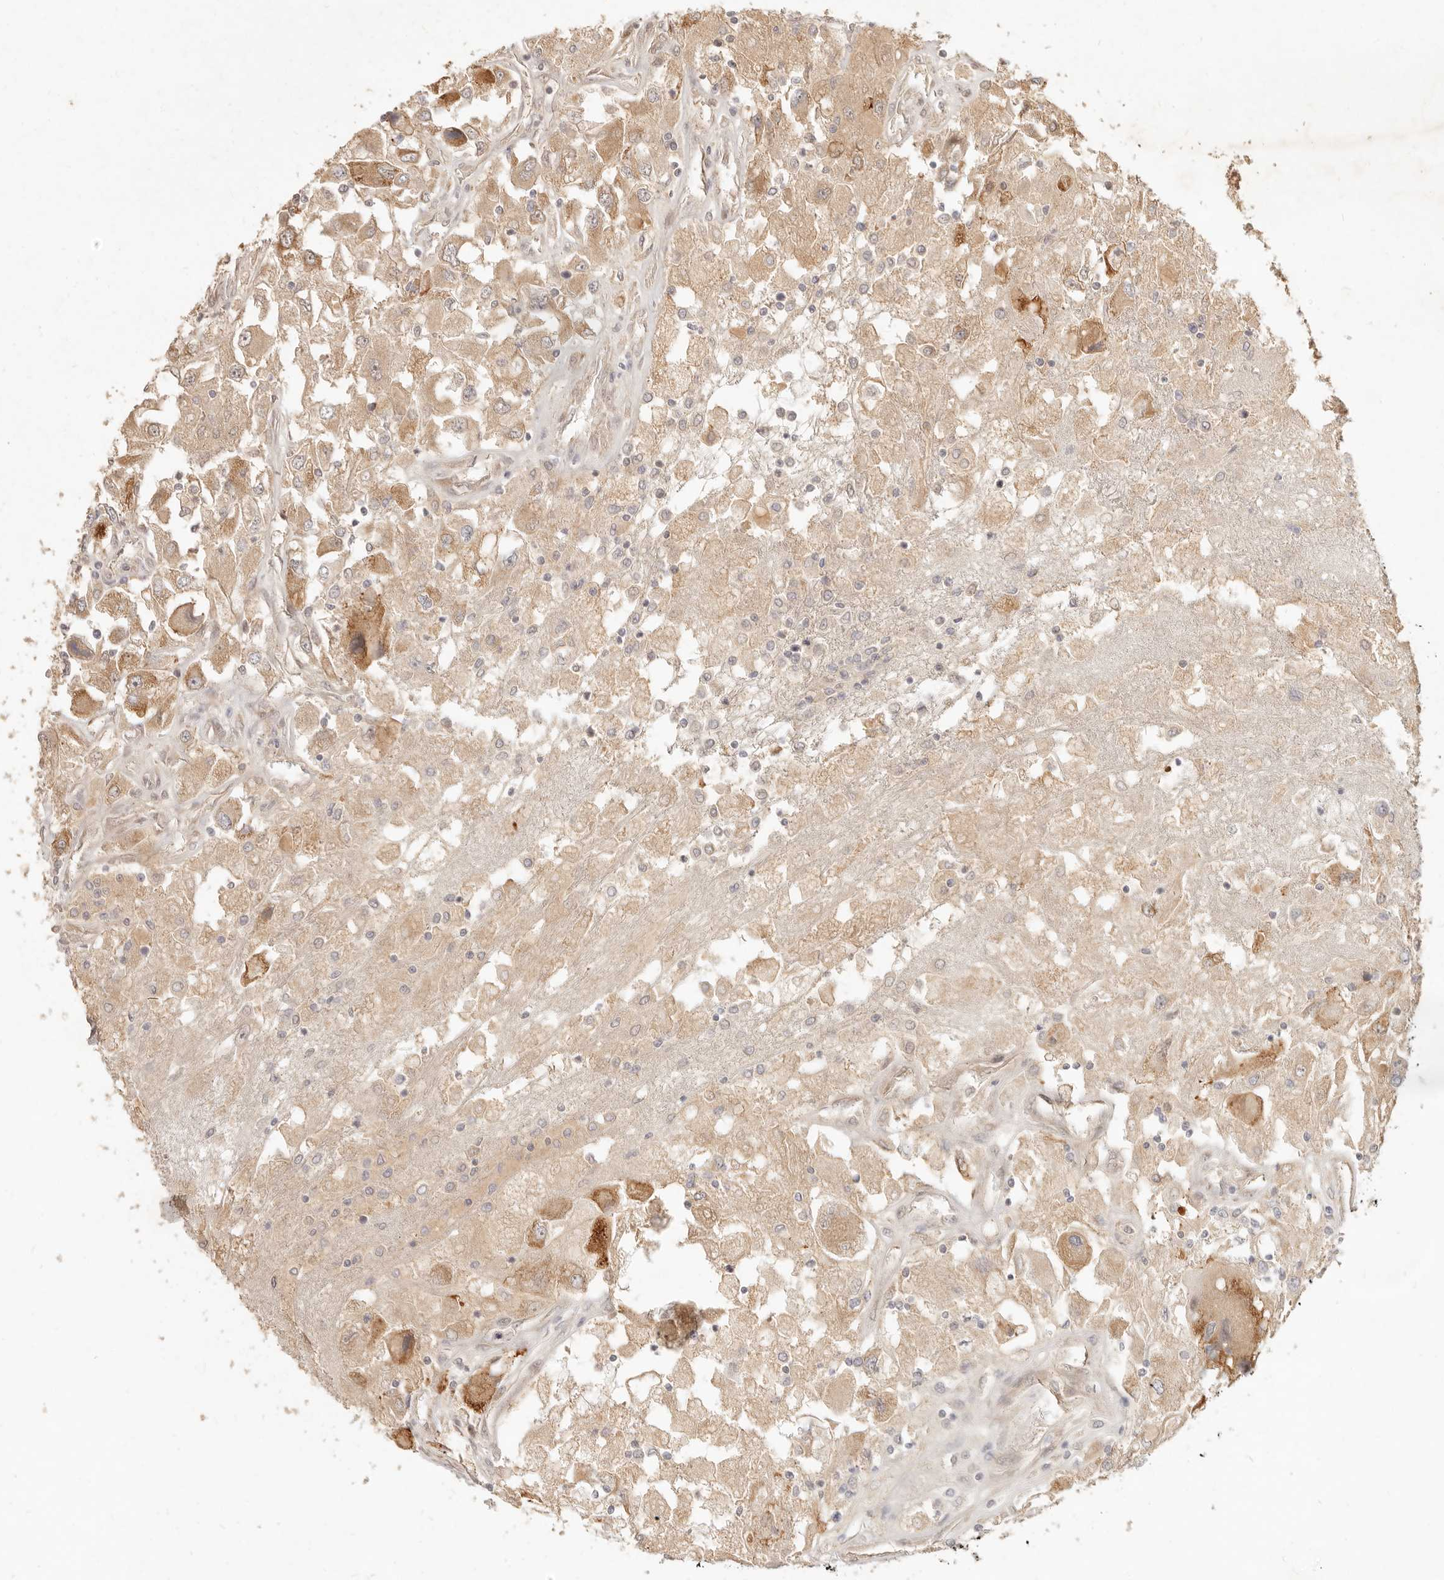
{"staining": {"intensity": "moderate", "quantity": ">75%", "location": "cytoplasmic/membranous"}, "tissue": "renal cancer", "cell_type": "Tumor cells", "image_type": "cancer", "snomed": [{"axis": "morphology", "description": "Adenocarcinoma, NOS"}, {"axis": "topography", "description": "Kidney"}], "caption": "The immunohistochemical stain highlights moderate cytoplasmic/membranous positivity in tumor cells of renal adenocarcinoma tissue.", "gene": "UBXN11", "patient": {"sex": "female", "age": 52}}